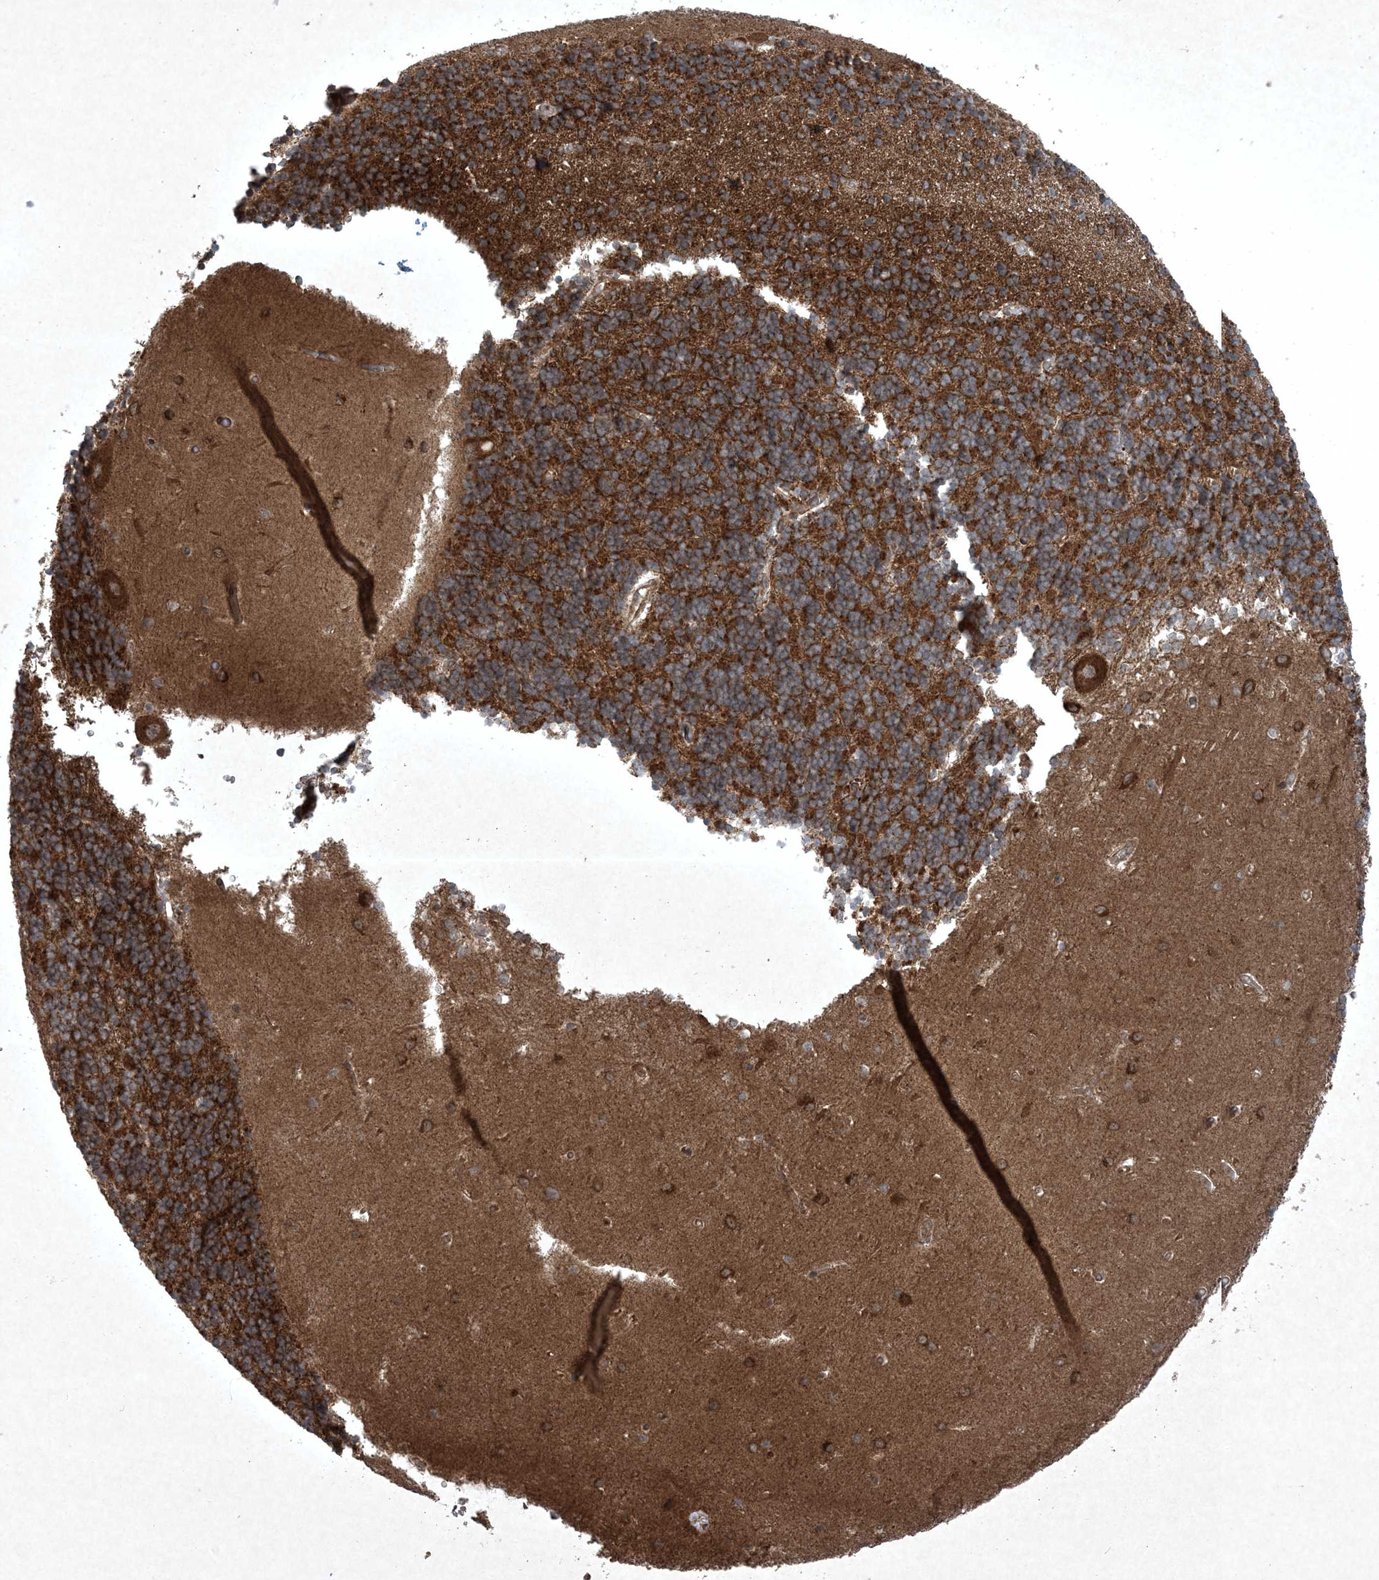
{"staining": {"intensity": "strong", "quantity": ">75%", "location": "cytoplasmic/membranous"}, "tissue": "cerebellum", "cell_type": "Cells in granular layer", "image_type": "normal", "snomed": [{"axis": "morphology", "description": "Normal tissue, NOS"}, {"axis": "topography", "description": "Cerebellum"}], "caption": "About >75% of cells in granular layer in benign cerebellum reveal strong cytoplasmic/membranous protein staining as visualized by brown immunohistochemical staining.", "gene": "GNG5", "patient": {"sex": "male", "age": 37}}